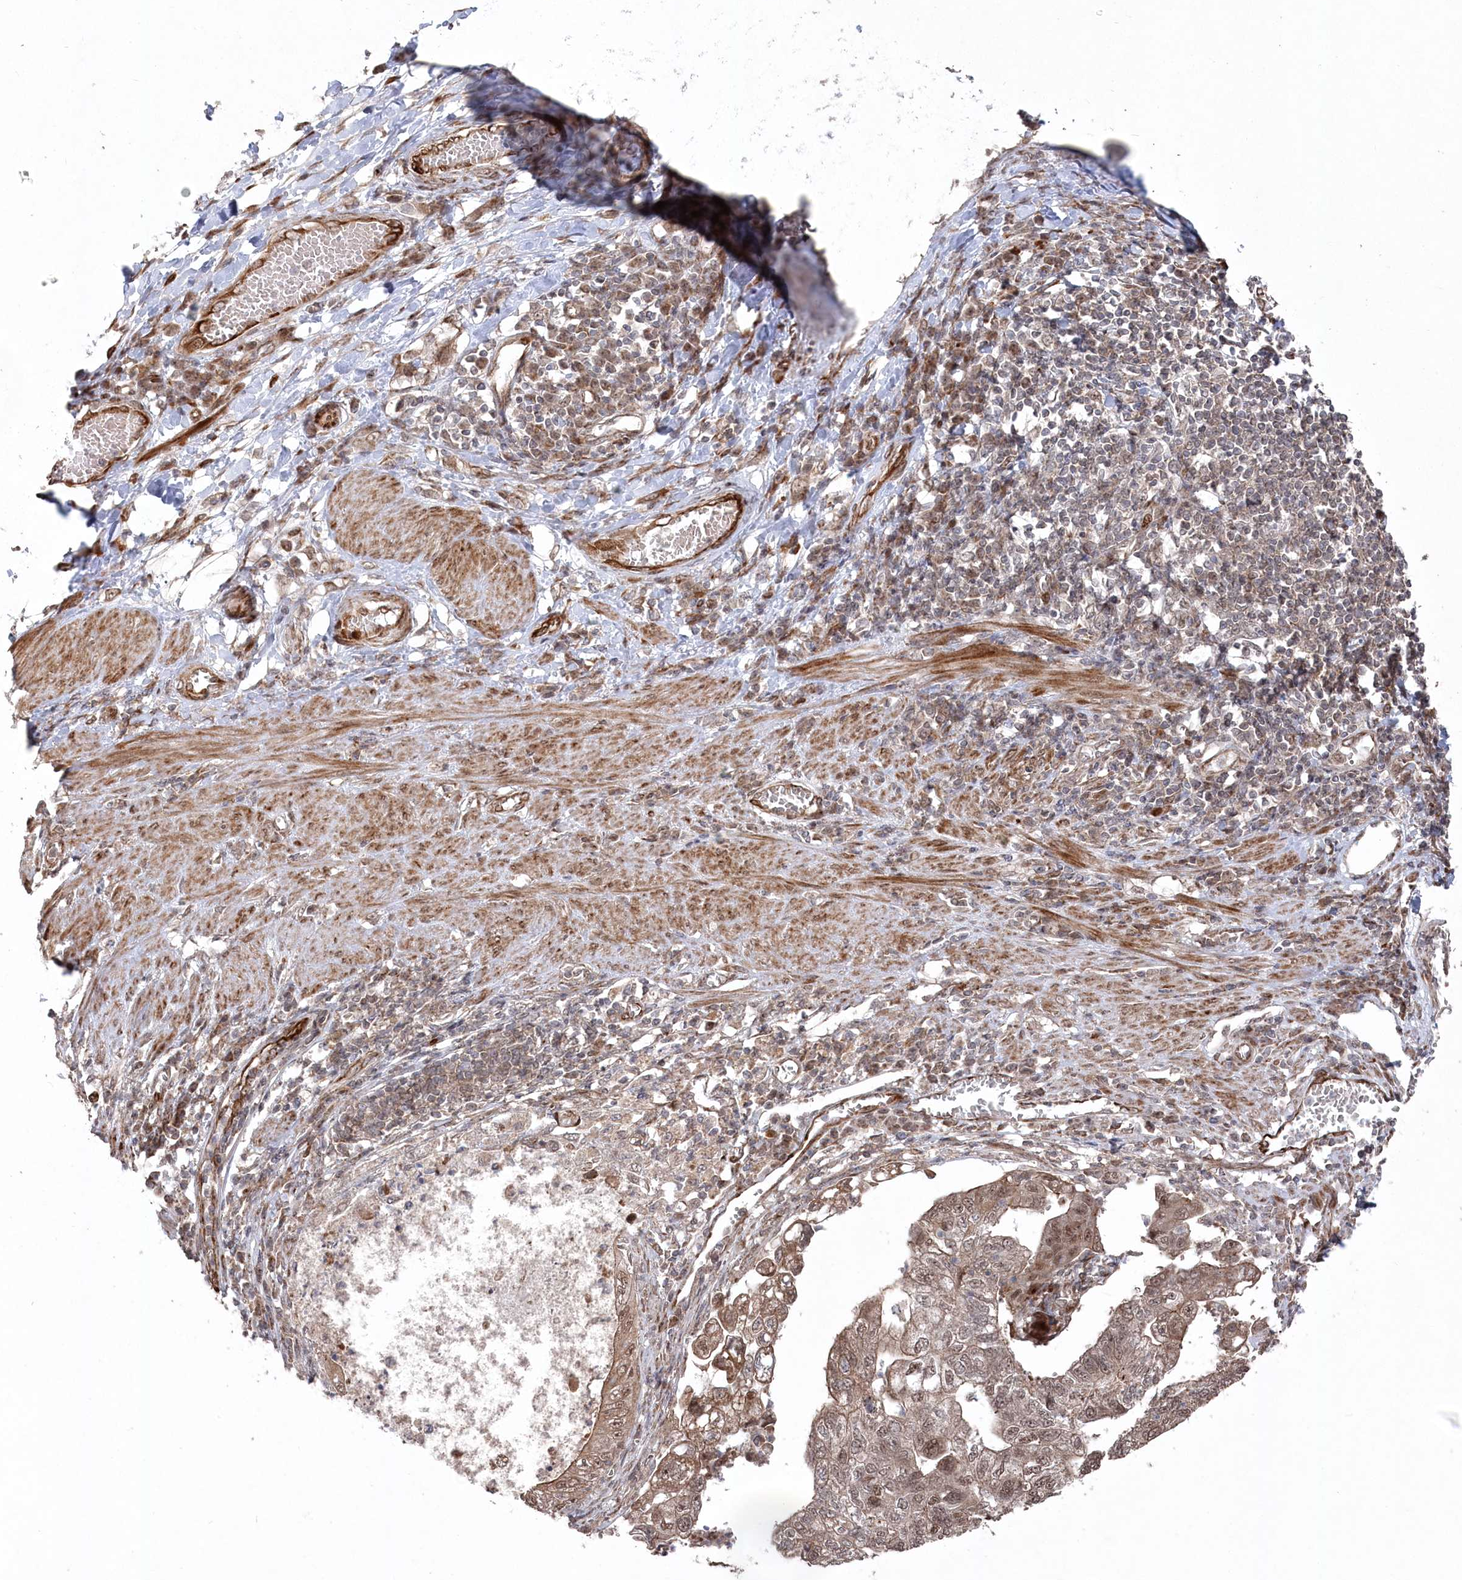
{"staining": {"intensity": "moderate", "quantity": "25%-75%", "location": "cytoplasmic/membranous,nuclear"}, "tissue": "stomach cancer", "cell_type": "Tumor cells", "image_type": "cancer", "snomed": [{"axis": "morphology", "description": "Adenocarcinoma, NOS"}, {"axis": "topography", "description": "Stomach"}], "caption": "Human stomach cancer (adenocarcinoma) stained for a protein (brown) reveals moderate cytoplasmic/membranous and nuclear positive positivity in about 25%-75% of tumor cells.", "gene": "POLR3A", "patient": {"sex": "male", "age": 59}}